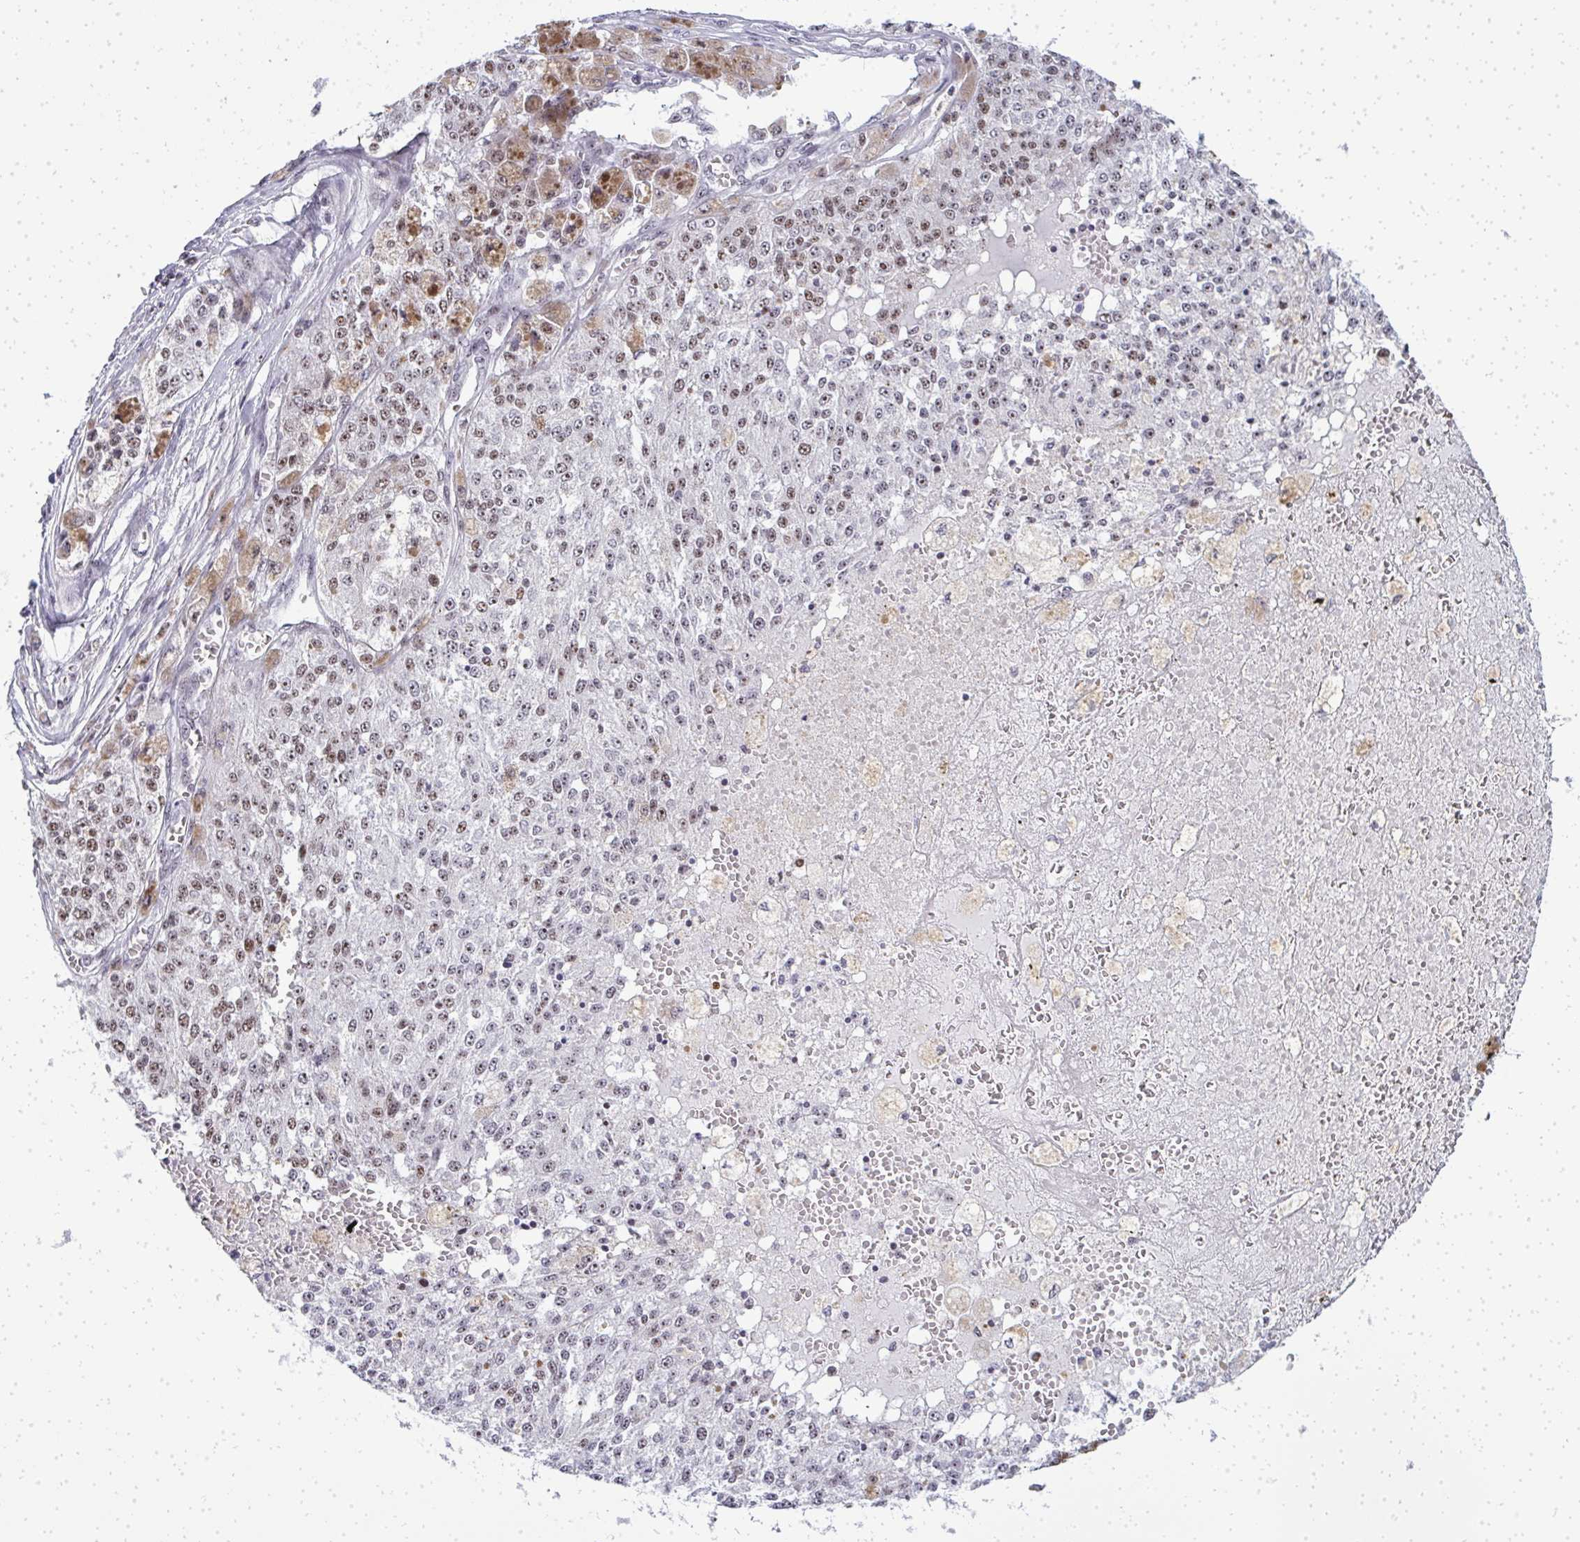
{"staining": {"intensity": "moderate", "quantity": "<25%", "location": "nuclear"}, "tissue": "melanoma", "cell_type": "Tumor cells", "image_type": "cancer", "snomed": [{"axis": "morphology", "description": "Malignant melanoma, Metastatic site"}, {"axis": "topography", "description": "Lymph node"}], "caption": "This image exhibits malignant melanoma (metastatic site) stained with IHC to label a protein in brown. The nuclear of tumor cells show moderate positivity for the protein. Nuclei are counter-stained blue.", "gene": "SIRT7", "patient": {"sex": "female", "age": 64}}